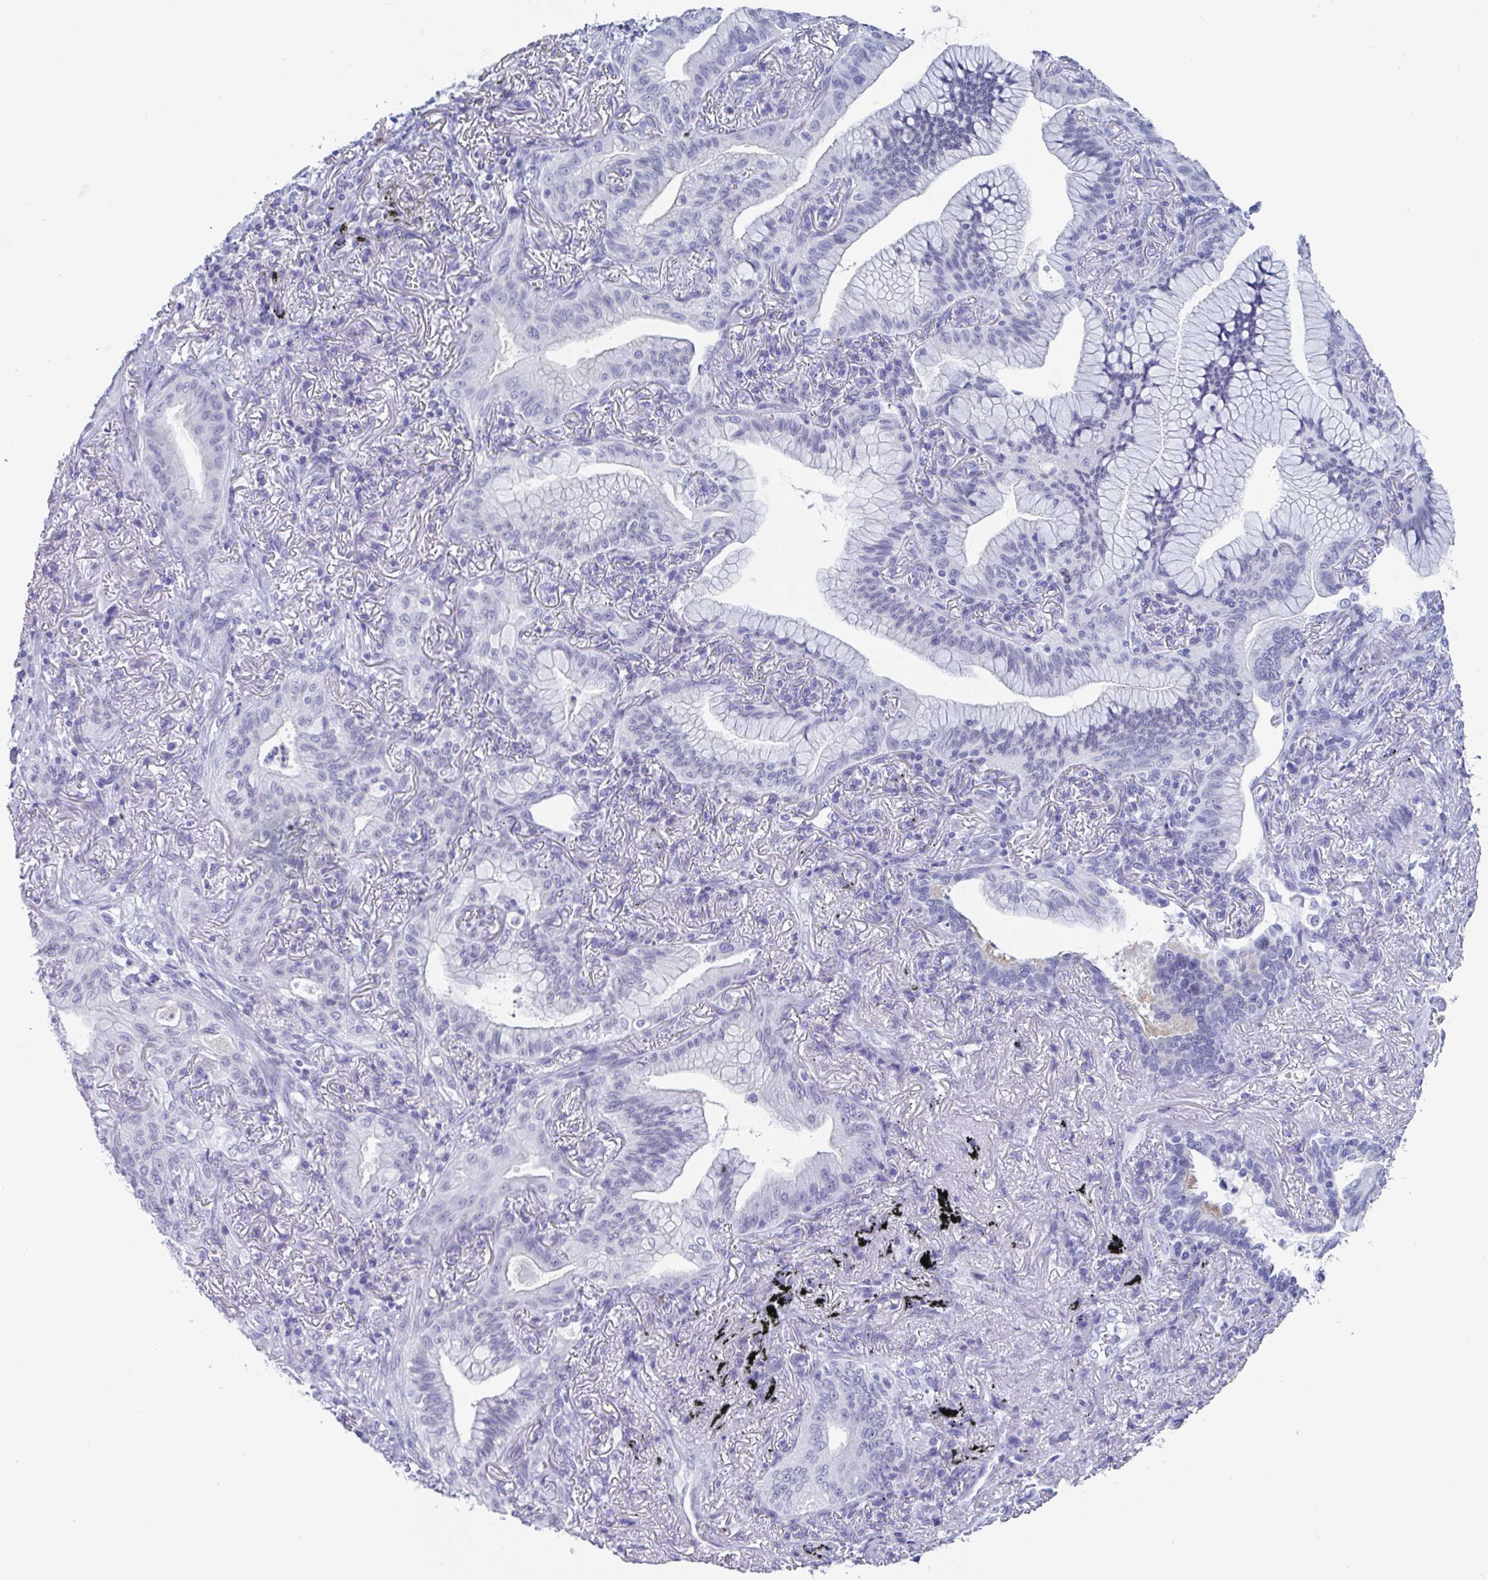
{"staining": {"intensity": "negative", "quantity": "none", "location": "none"}, "tissue": "lung cancer", "cell_type": "Tumor cells", "image_type": "cancer", "snomed": [{"axis": "morphology", "description": "Adenocarcinoma, NOS"}, {"axis": "topography", "description": "Lung"}], "caption": "Protein analysis of lung cancer (adenocarcinoma) exhibits no significant expression in tumor cells.", "gene": "CDX4", "patient": {"sex": "male", "age": 77}}